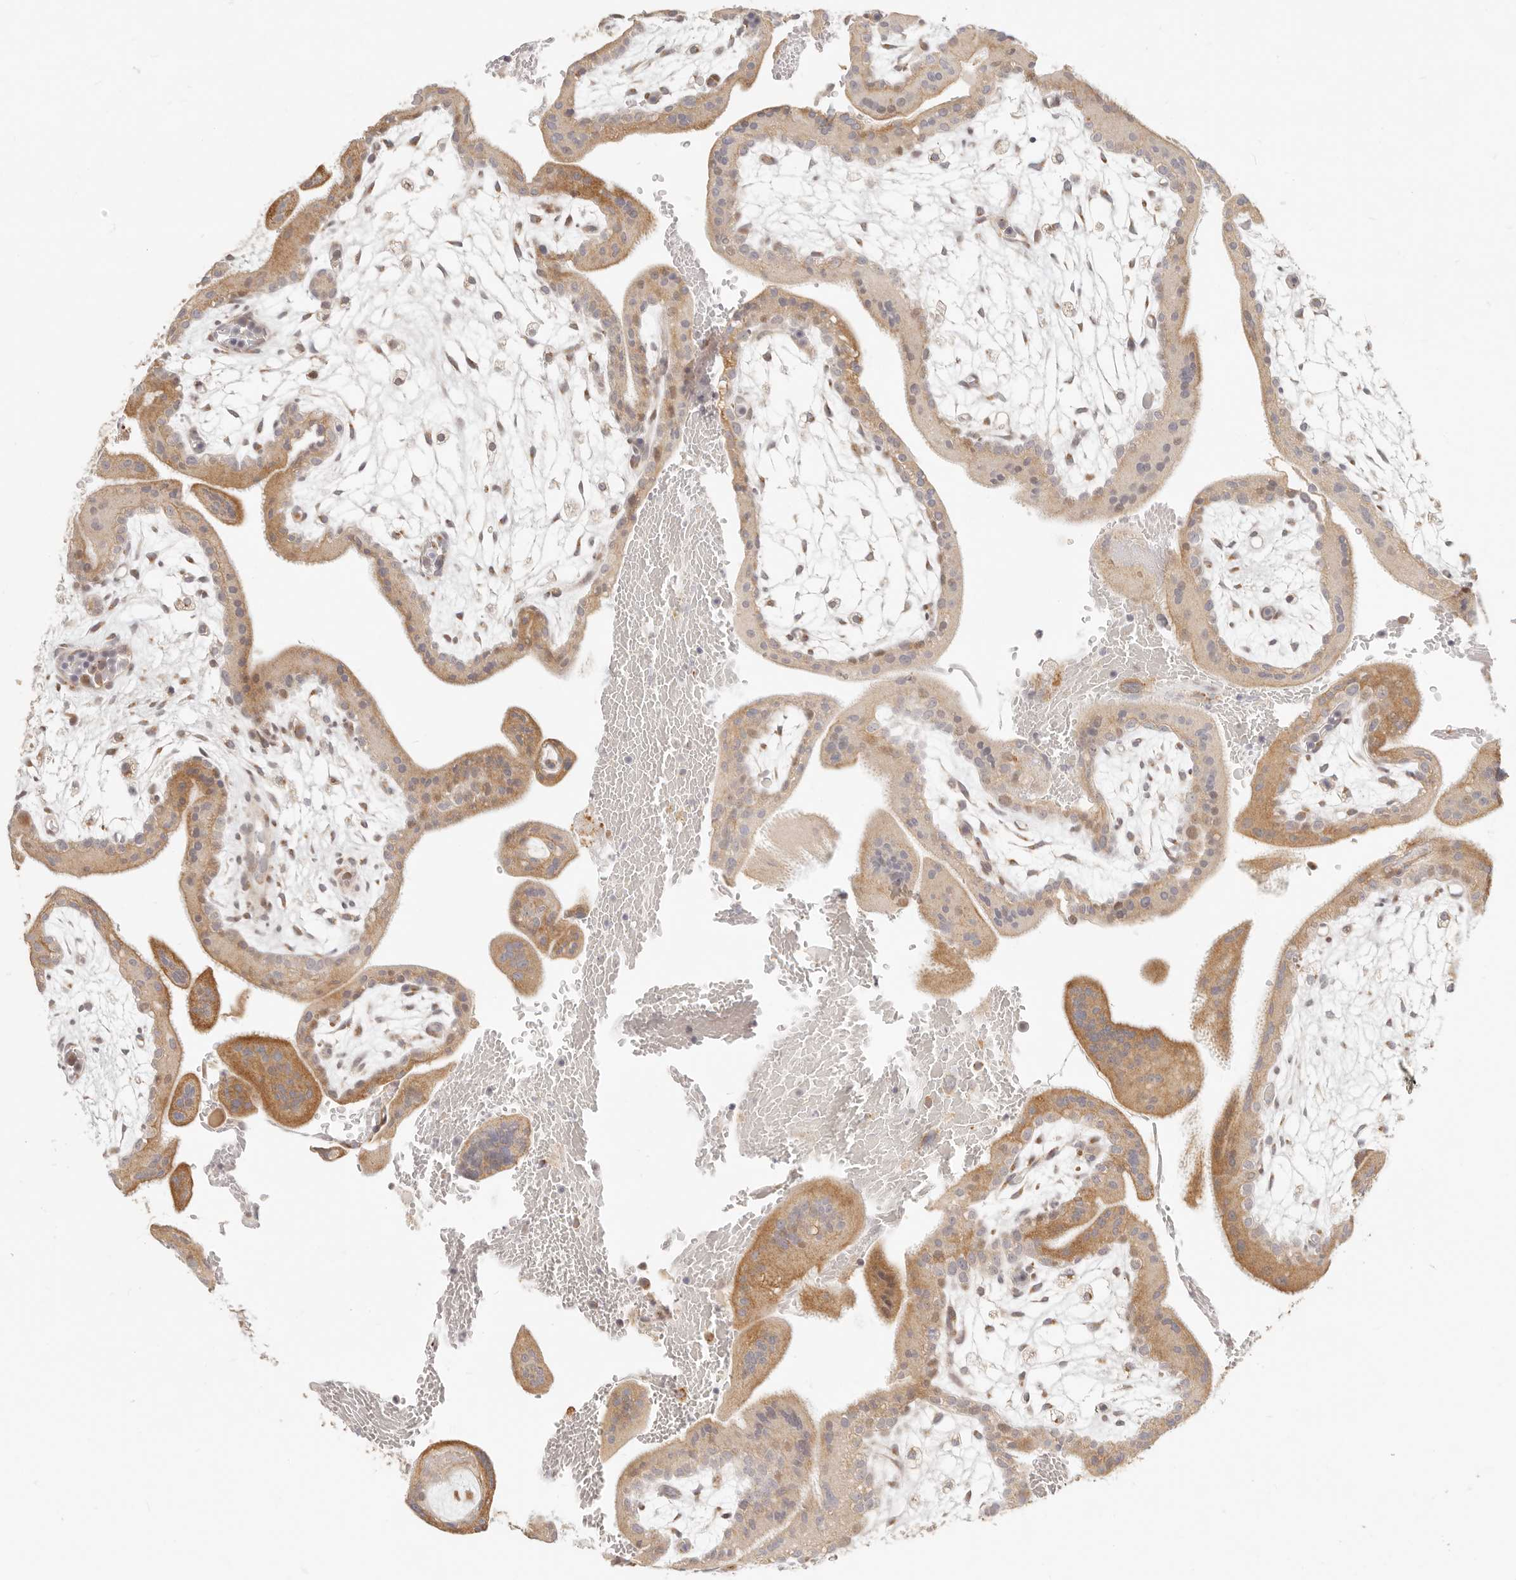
{"staining": {"intensity": "moderate", "quantity": ">75%", "location": "cytoplasmic/membranous"}, "tissue": "placenta", "cell_type": "Trophoblastic cells", "image_type": "normal", "snomed": [{"axis": "morphology", "description": "Normal tissue, NOS"}, {"axis": "topography", "description": "Placenta"}], "caption": "Placenta was stained to show a protein in brown. There is medium levels of moderate cytoplasmic/membranous staining in approximately >75% of trophoblastic cells. (DAB (3,3'-diaminobenzidine) IHC, brown staining for protein, blue staining for nuclei).", "gene": "FAM20B", "patient": {"sex": "female", "age": 35}}